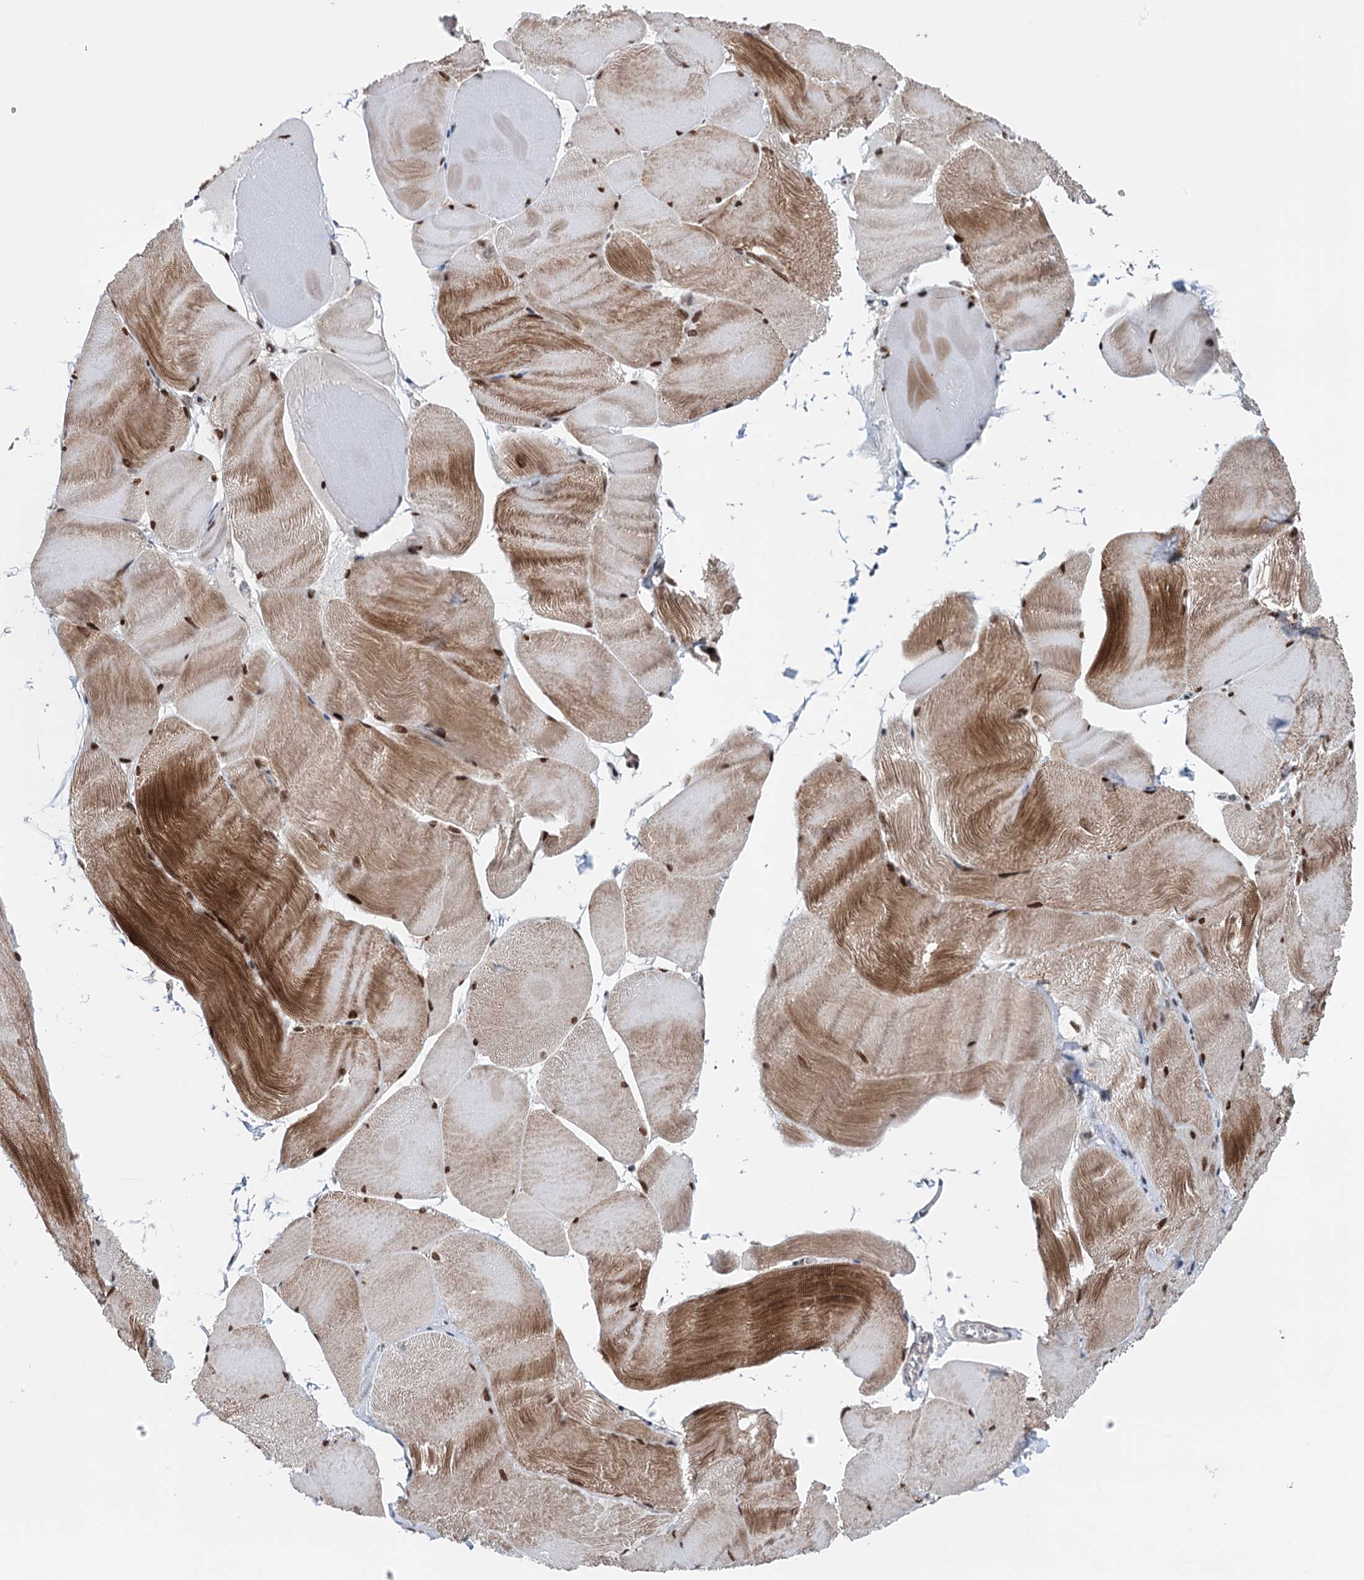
{"staining": {"intensity": "strong", "quantity": "25%-75%", "location": "cytoplasmic/membranous,nuclear"}, "tissue": "skeletal muscle", "cell_type": "Myocytes", "image_type": "normal", "snomed": [{"axis": "morphology", "description": "Normal tissue, NOS"}, {"axis": "morphology", "description": "Basal cell carcinoma"}, {"axis": "topography", "description": "Skeletal muscle"}], "caption": "This histopathology image exhibits normal skeletal muscle stained with immunohistochemistry (IHC) to label a protein in brown. The cytoplasmic/membranous,nuclear of myocytes show strong positivity for the protein. Nuclei are counter-stained blue.", "gene": "FAM53A", "patient": {"sex": "female", "age": 64}}